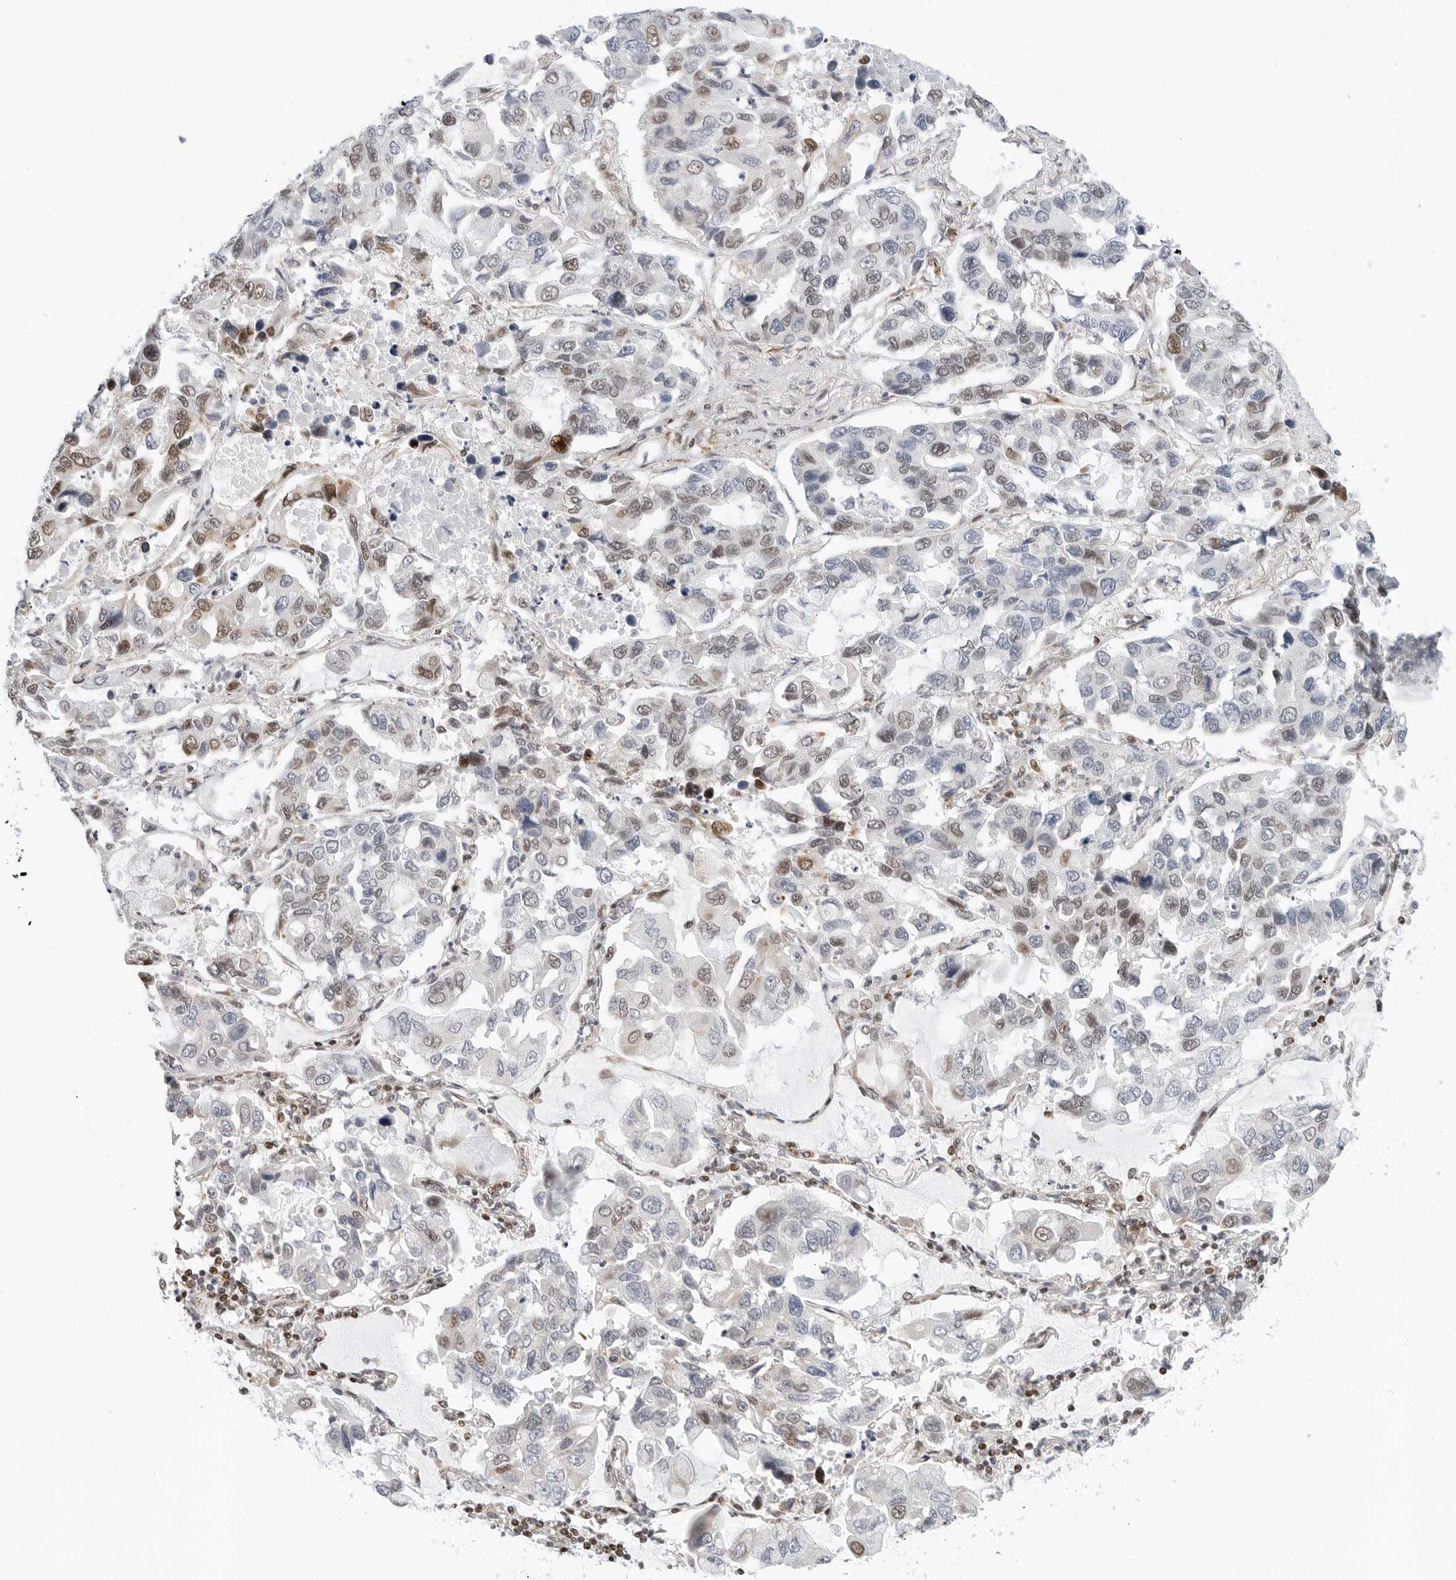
{"staining": {"intensity": "moderate", "quantity": "25%-75%", "location": "nuclear"}, "tissue": "lung cancer", "cell_type": "Tumor cells", "image_type": "cancer", "snomed": [{"axis": "morphology", "description": "Adenocarcinoma, NOS"}, {"axis": "topography", "description": "Lung"}], "caption": "An IHC histopathology image of tumor tissue is shown. Protein staining in brown shows moderate nuclear positivity in adenocarcinoma (lung) within tumor cells.", "gene": "RIMKLA", "patient": {"sex": "male", "age": 64}}